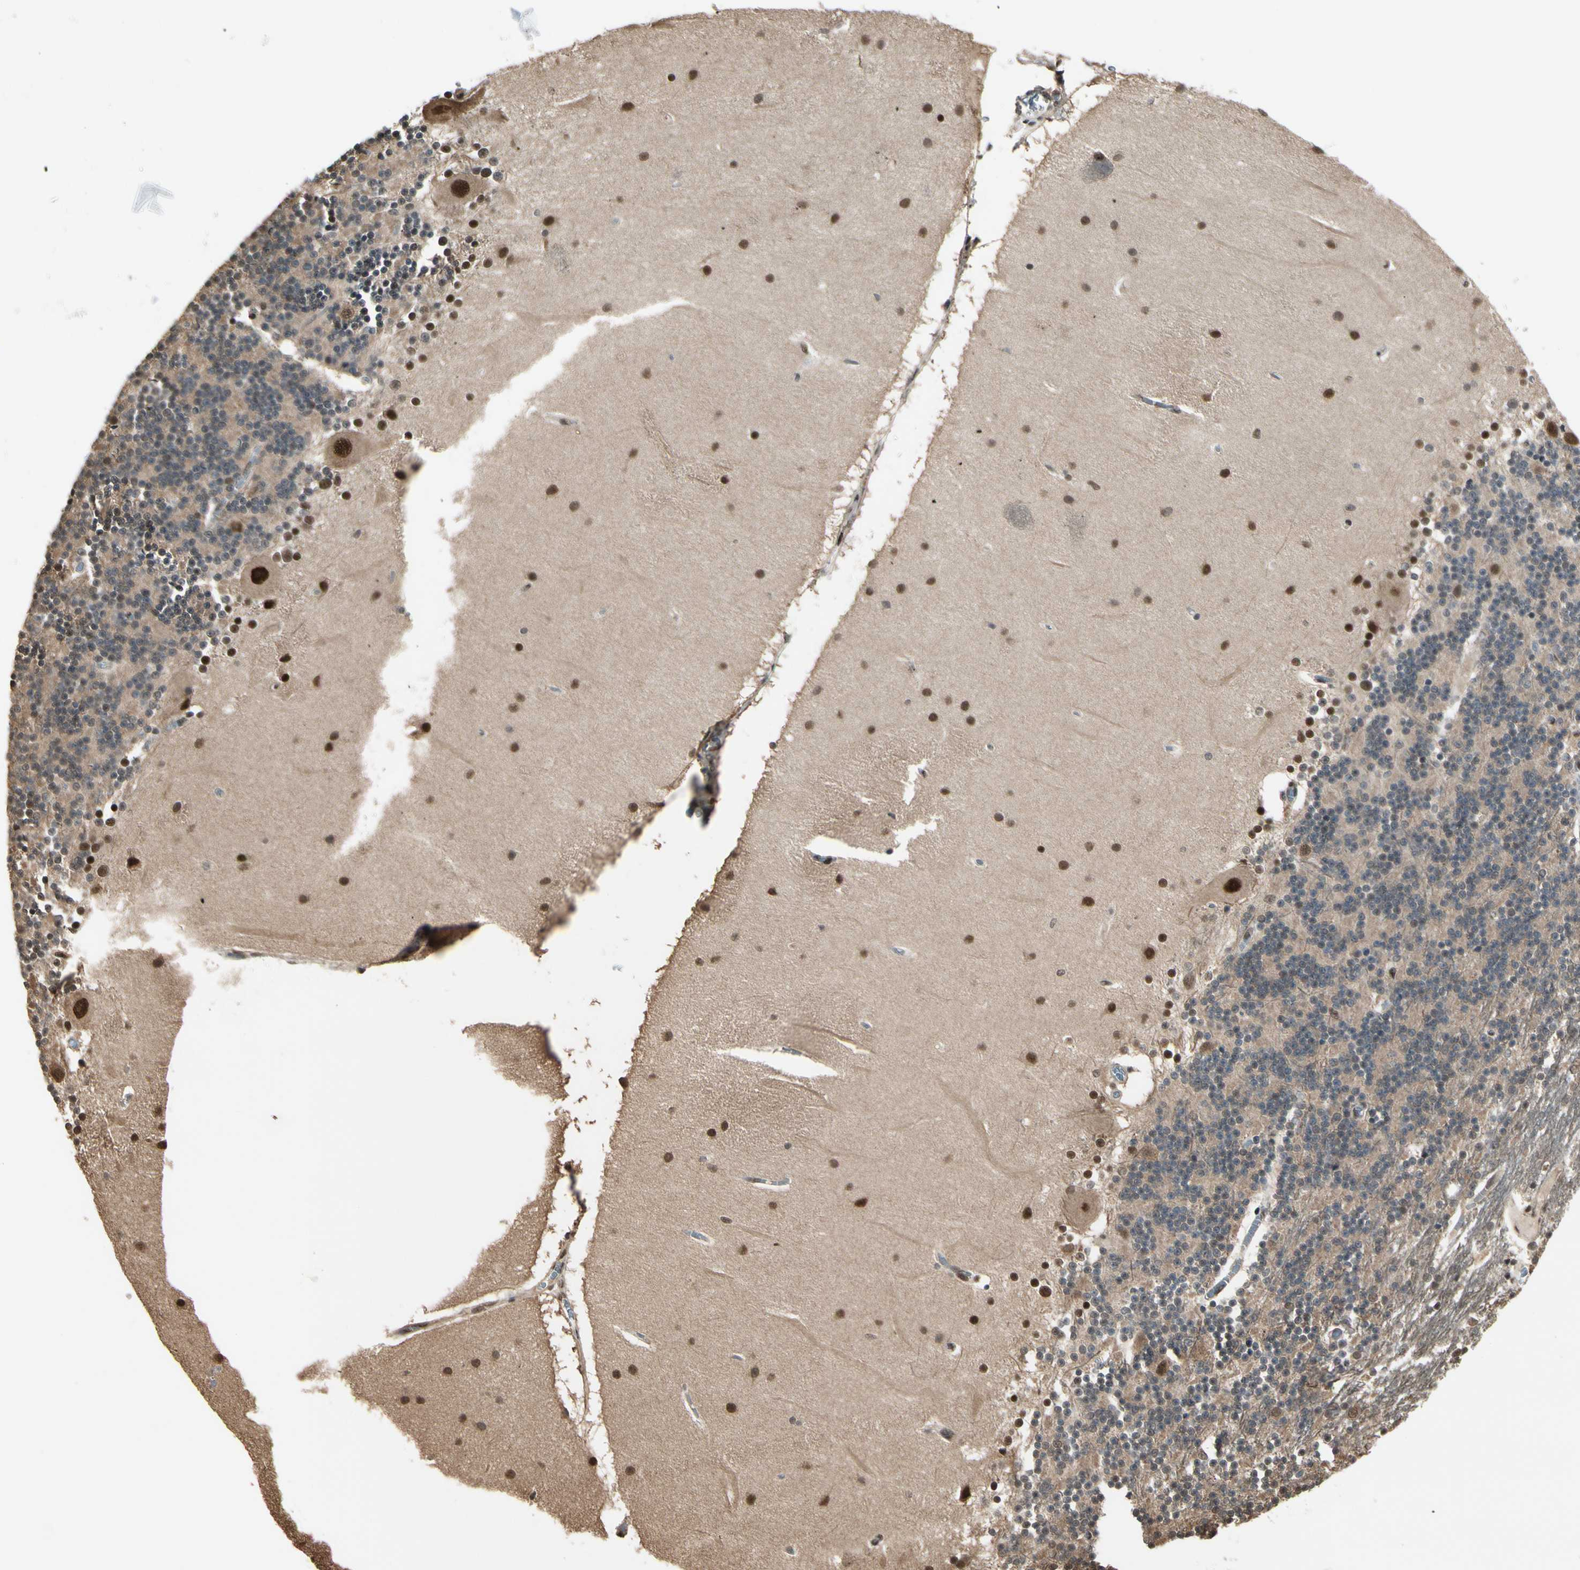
{"staining": {"intensity": "moderate", "quantity": "<25%", "location": "cytoplasmic/membranous,nuclear"}, "tissue": "cerebellum", "cell_type": "Cells in granular layer", "image_type": "normal", "snomed": [{"axis": "morphology", "description": "Normal tissue, NOS"}, {"axis": "topography", "description": "Cerebellum"}], "caption": "Protein analysis of normal cerebellum exhibits moderate cytoplasmic/membranous,nuclear positivity in approximately <25% of cells in granular layer.", "gene": "HSF1", "patient": {"sex": "female", "age": 54}}